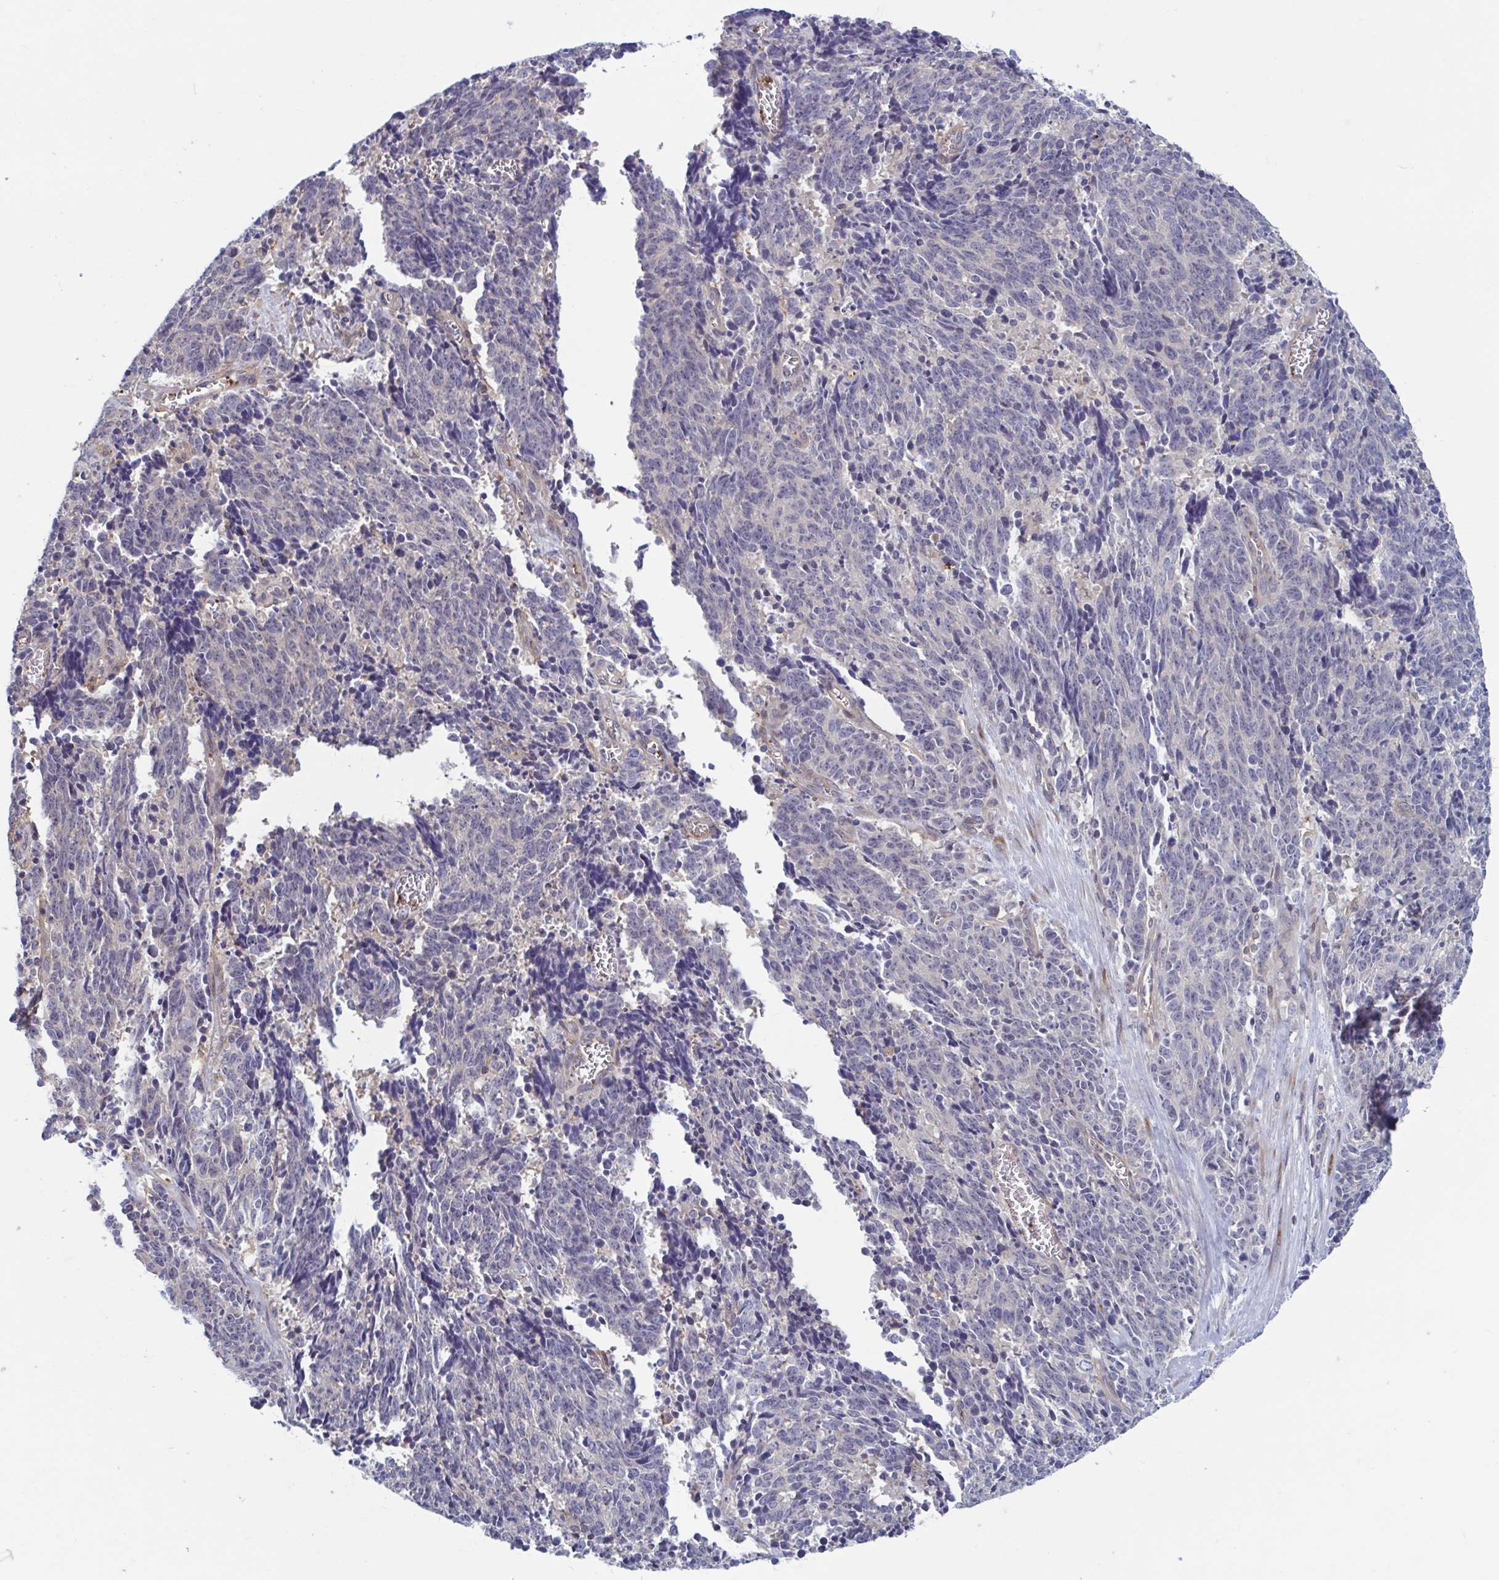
{"staining": {"intensity": "negative", "quantity": "none", "location": "none"}, "tissue": "cervical cancer", "cell_type": "Tumor cells", "image_type": "cancer", "snomed": [{"axis": "morphology", "description": "Squamous cell carcinoma, NOS"}, {"axis": "topography", "description": "Cervix"}], "caption": "Immunohistochemistry histopathology image of neoplastic tissue: cervical squamous cell carcinoma stained with DAB shows no significant protein staining in tumor cells.", "gene": "LRRC38", "patient": {"sex": "female", "age": 29}}